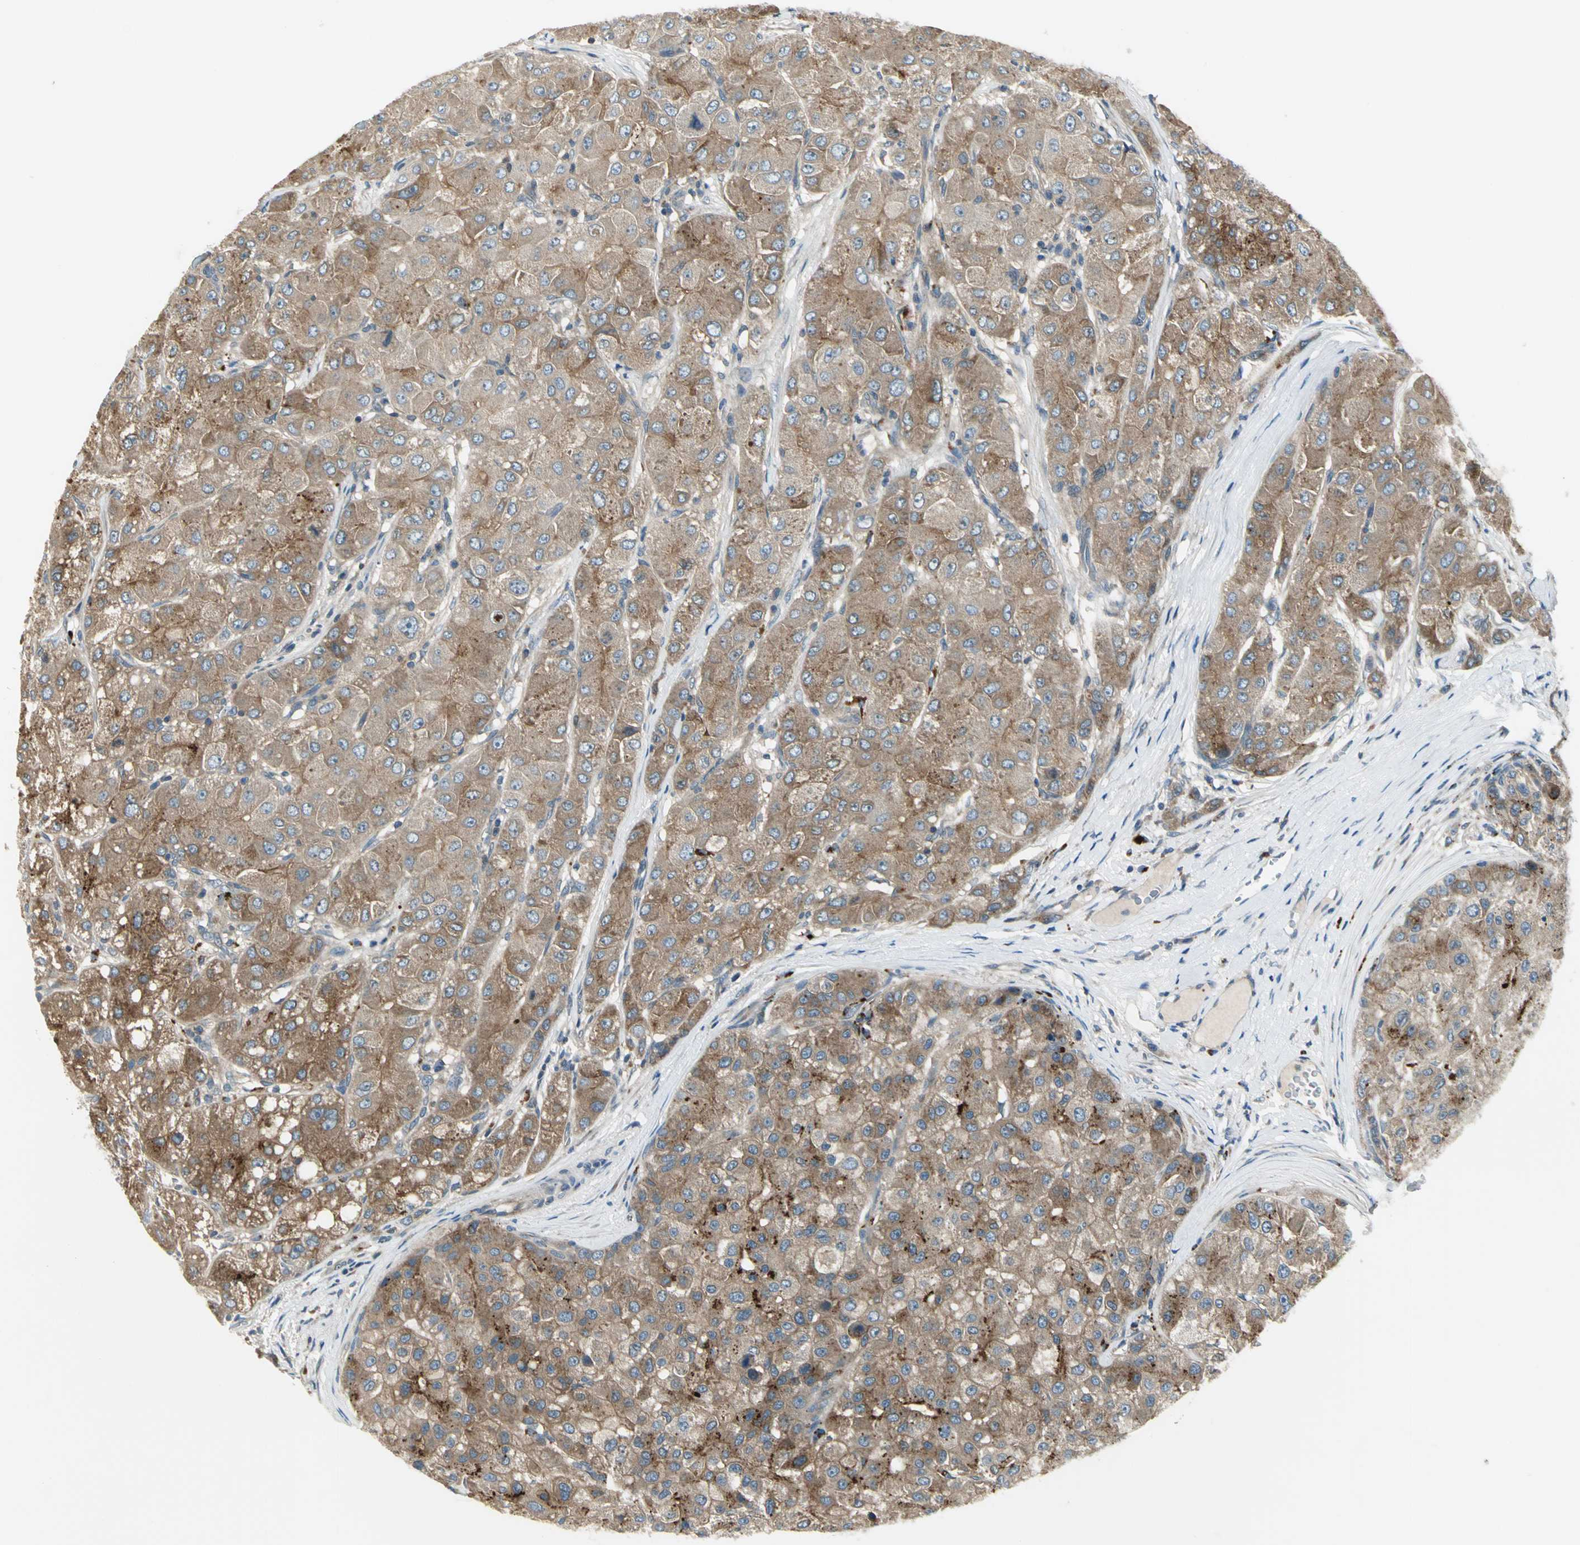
{"staining": {"intensity": "moderate", "quantity": ">75%", "location": "cytoplasmic/membranous"}, "tissue": "liver cancer", "cell_type": "Tumor cells", "image_type": "cancer", "snomed": [{"axis": "morphology", "description": "Carcinoma, Hepatocellular, NOS"}, {"axis": "topography", "description": "Liver"}], "caption": "Immunohistochemistry staining of liver hepatocellular carcinoma, which exhibits medium levels of moderate cytoplasmic/membranous expression in about >75% of tumor cells indicating moderate cytoplasmic/membranous protein positivity. The staining was performed using DAB (brown) for protein detection and nuclei were counterstained in hematoxylin (blue).", "gene": "PRKAA1", "patient": {"sex": "male", "age": 80}}